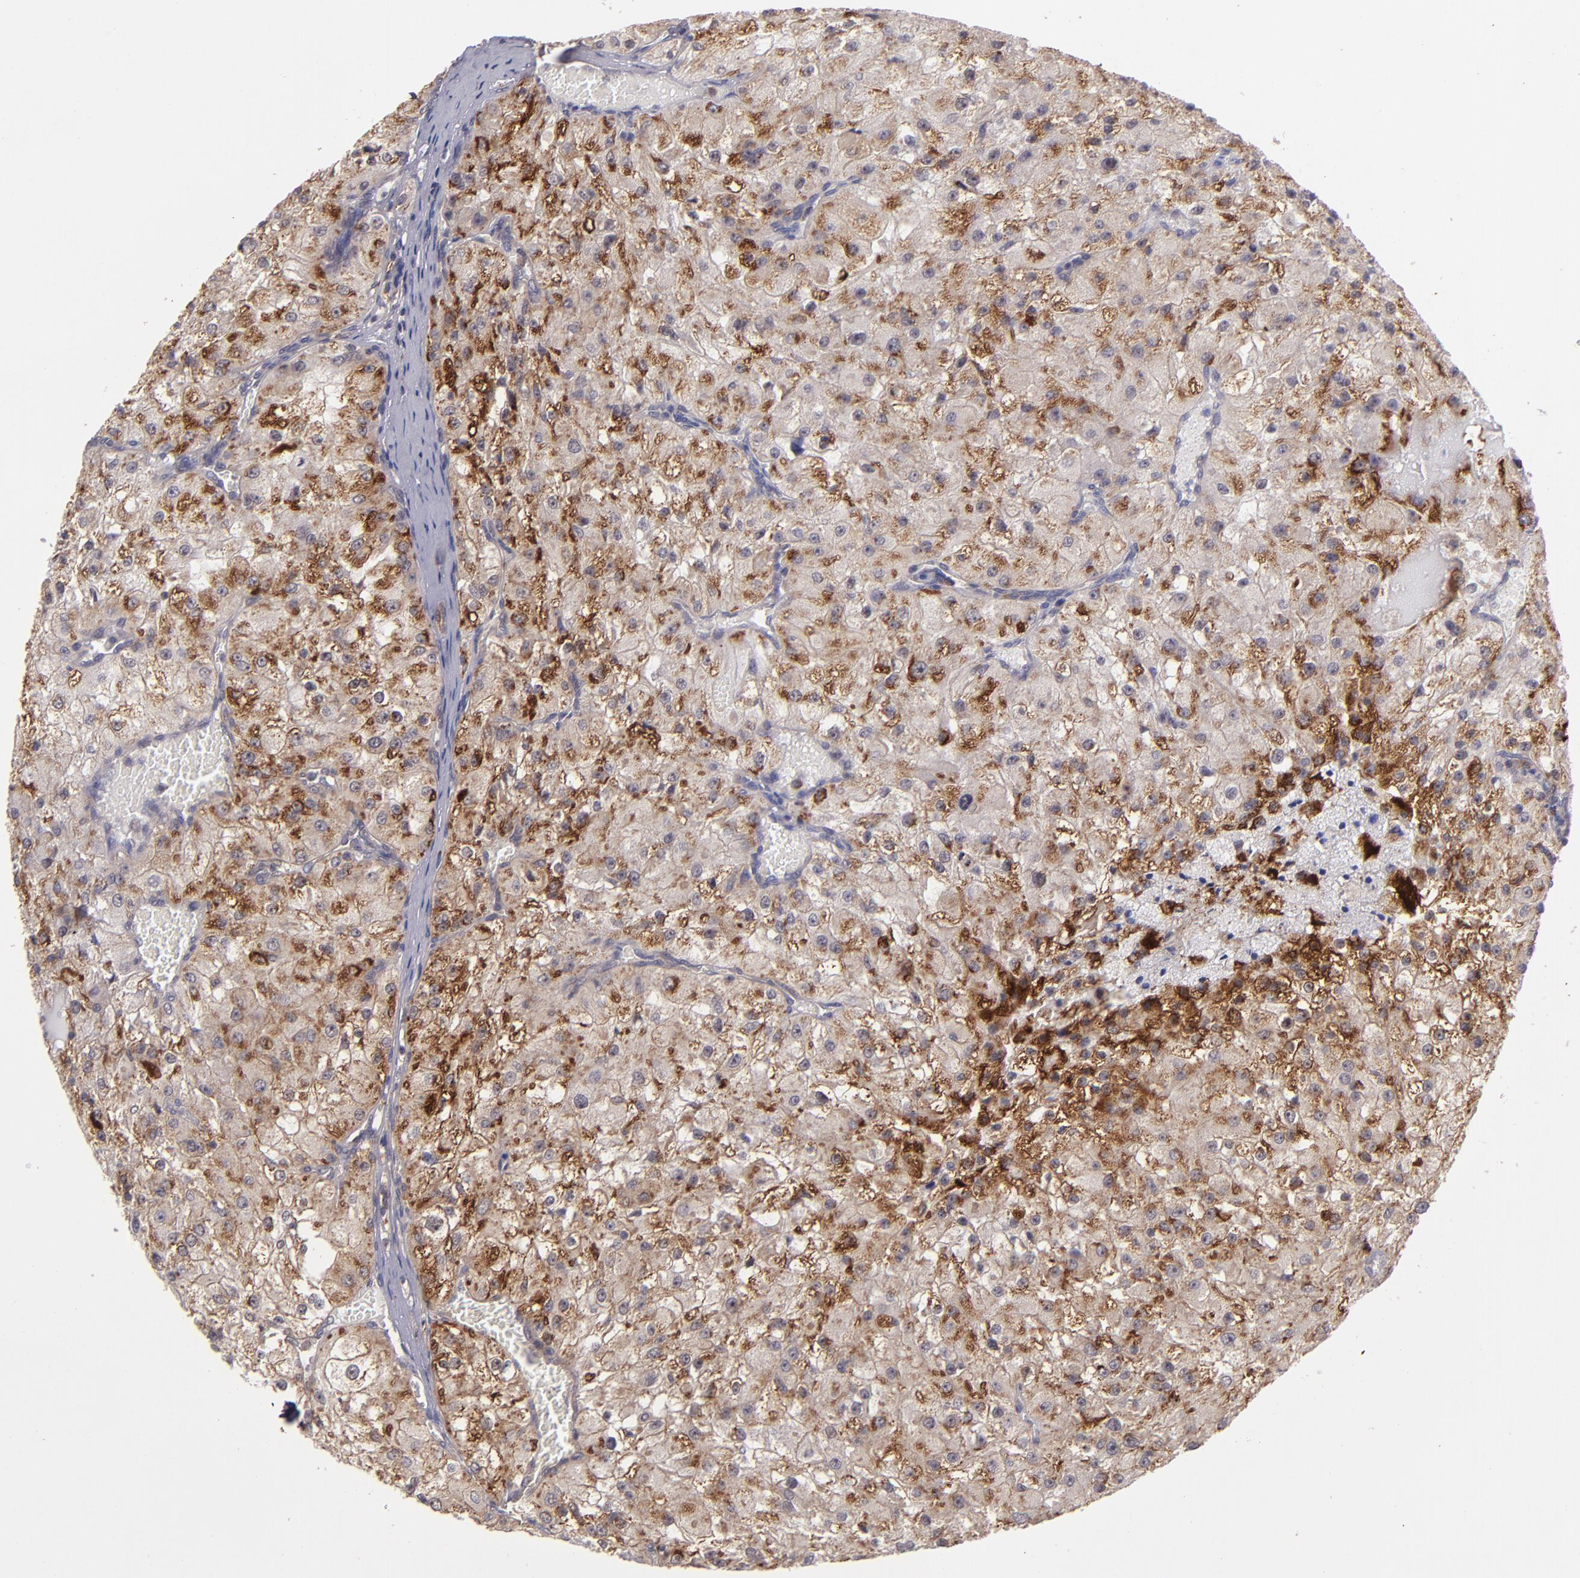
{"staining": {"intensity": "moderate", "quantity": ">75%", "location": "cytoplasmic/membranous"}, "tissue": "renal cancer", "cell_type": "Tumor cells", "image_type": "cancer", "snomed": [{"axis": "morphology", "description": "Adenocarcinoma, NOS"}, {"axis": "topography", "description": "Kidney"}], "caption": "Moderate cytoplasmic/membranous protein staining is appreciated in approximately >75% of tumor cells in renal cancer (adenocarcinoma).", "gene": "ZFYVE1", "patient": {"sex": "female", "age": 74}}